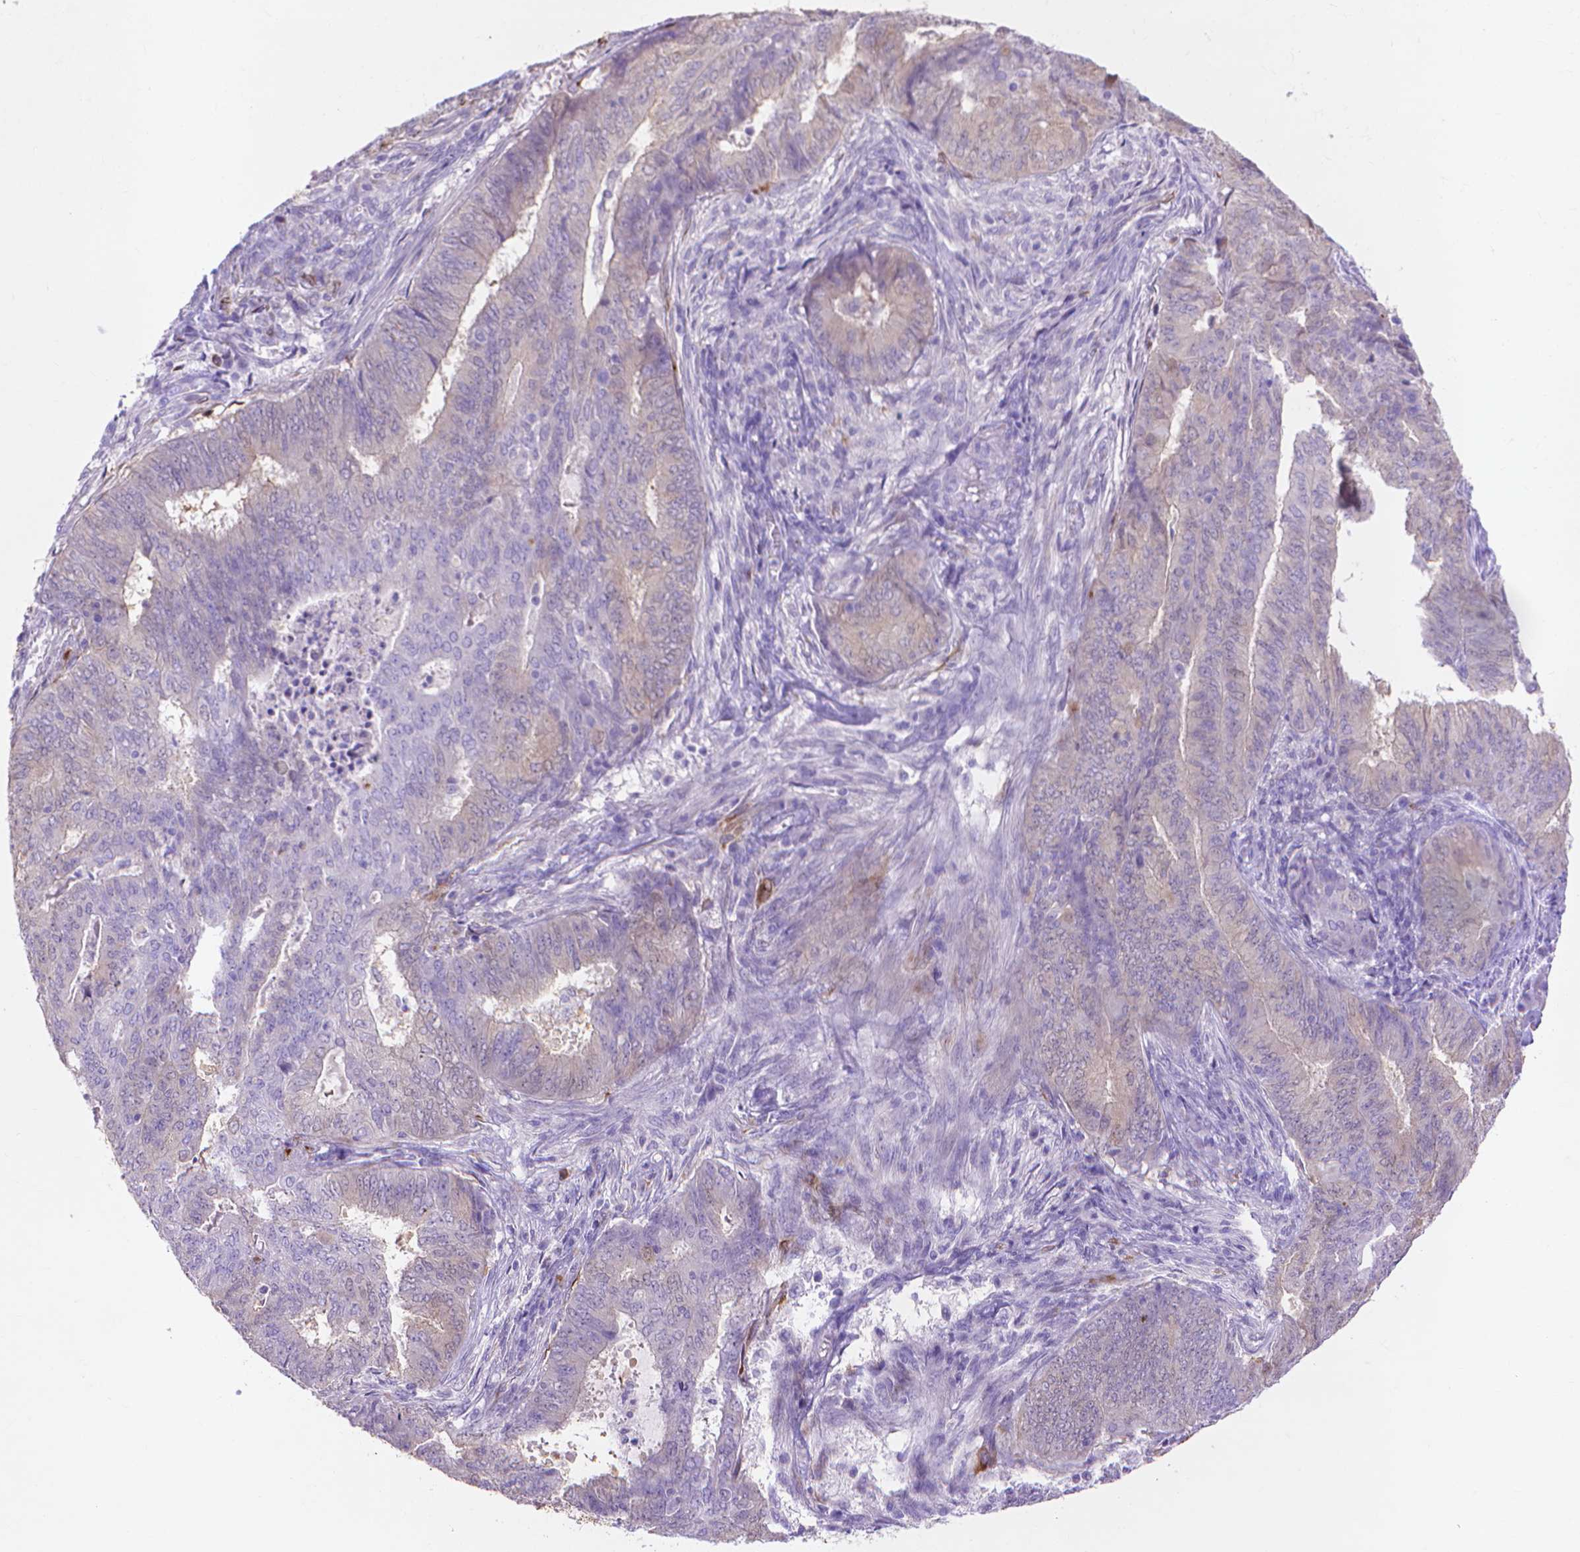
{"staining": {"intensity": "negative", "quantity": "none", "location": "none"}, "tissue": "endometrial cancer", "cell_type": "Tumor cells", "image_type": "cancer", "snomed": [{"axis": "morphology", "description": "Adenocarcinoma, NOS"}, {"axis": "topography", "description": "Endometrium"}], "caption": "There is no significant expression in tumor cells of adenocarcinoma (endometrial).", "gene": "MMP11", "patient": {"sex": "female", "age": 62}}